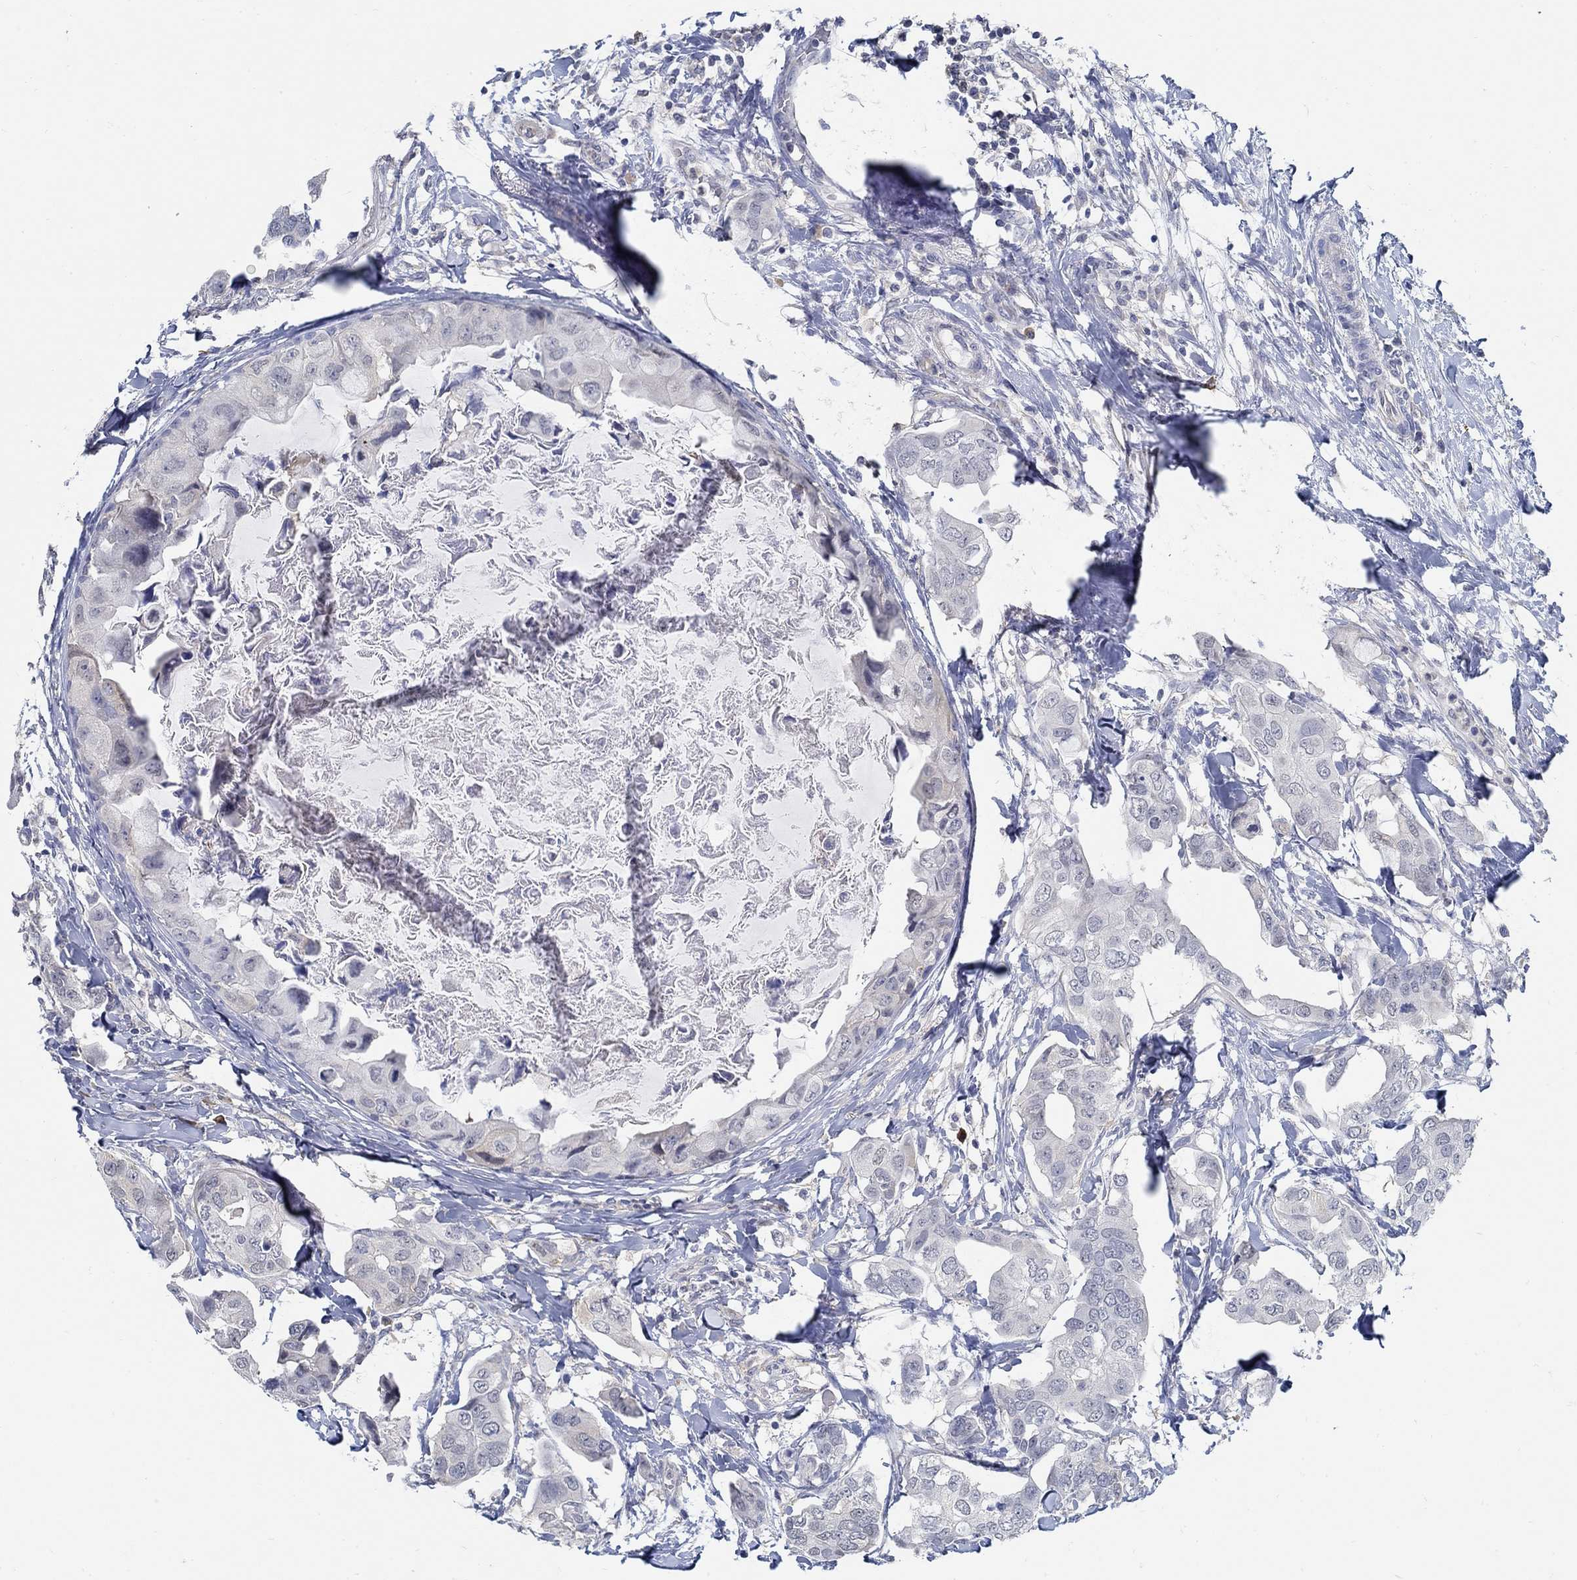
{"staining": {"intensity": "negative", "quantity": "none", "location": "none"}, "tissue": "breast cancer", "cell_type": "Tumor cells", "image_type": "cancer", "snomed": [{"axis": "morphology", "description": "Normal tissue, NOS"}, {"axis": "morphology", "description": "Duct carcinoma"}, {"axis": "topography", "description": "Breast"}], "caption": "This is an immunohistochemistry (IHC) micrograph of breast intraductal carcinoma. There is no expression in tumor cells.", "gene": "PCDH11X", "patient": {"sex": "female", "age": 40}}